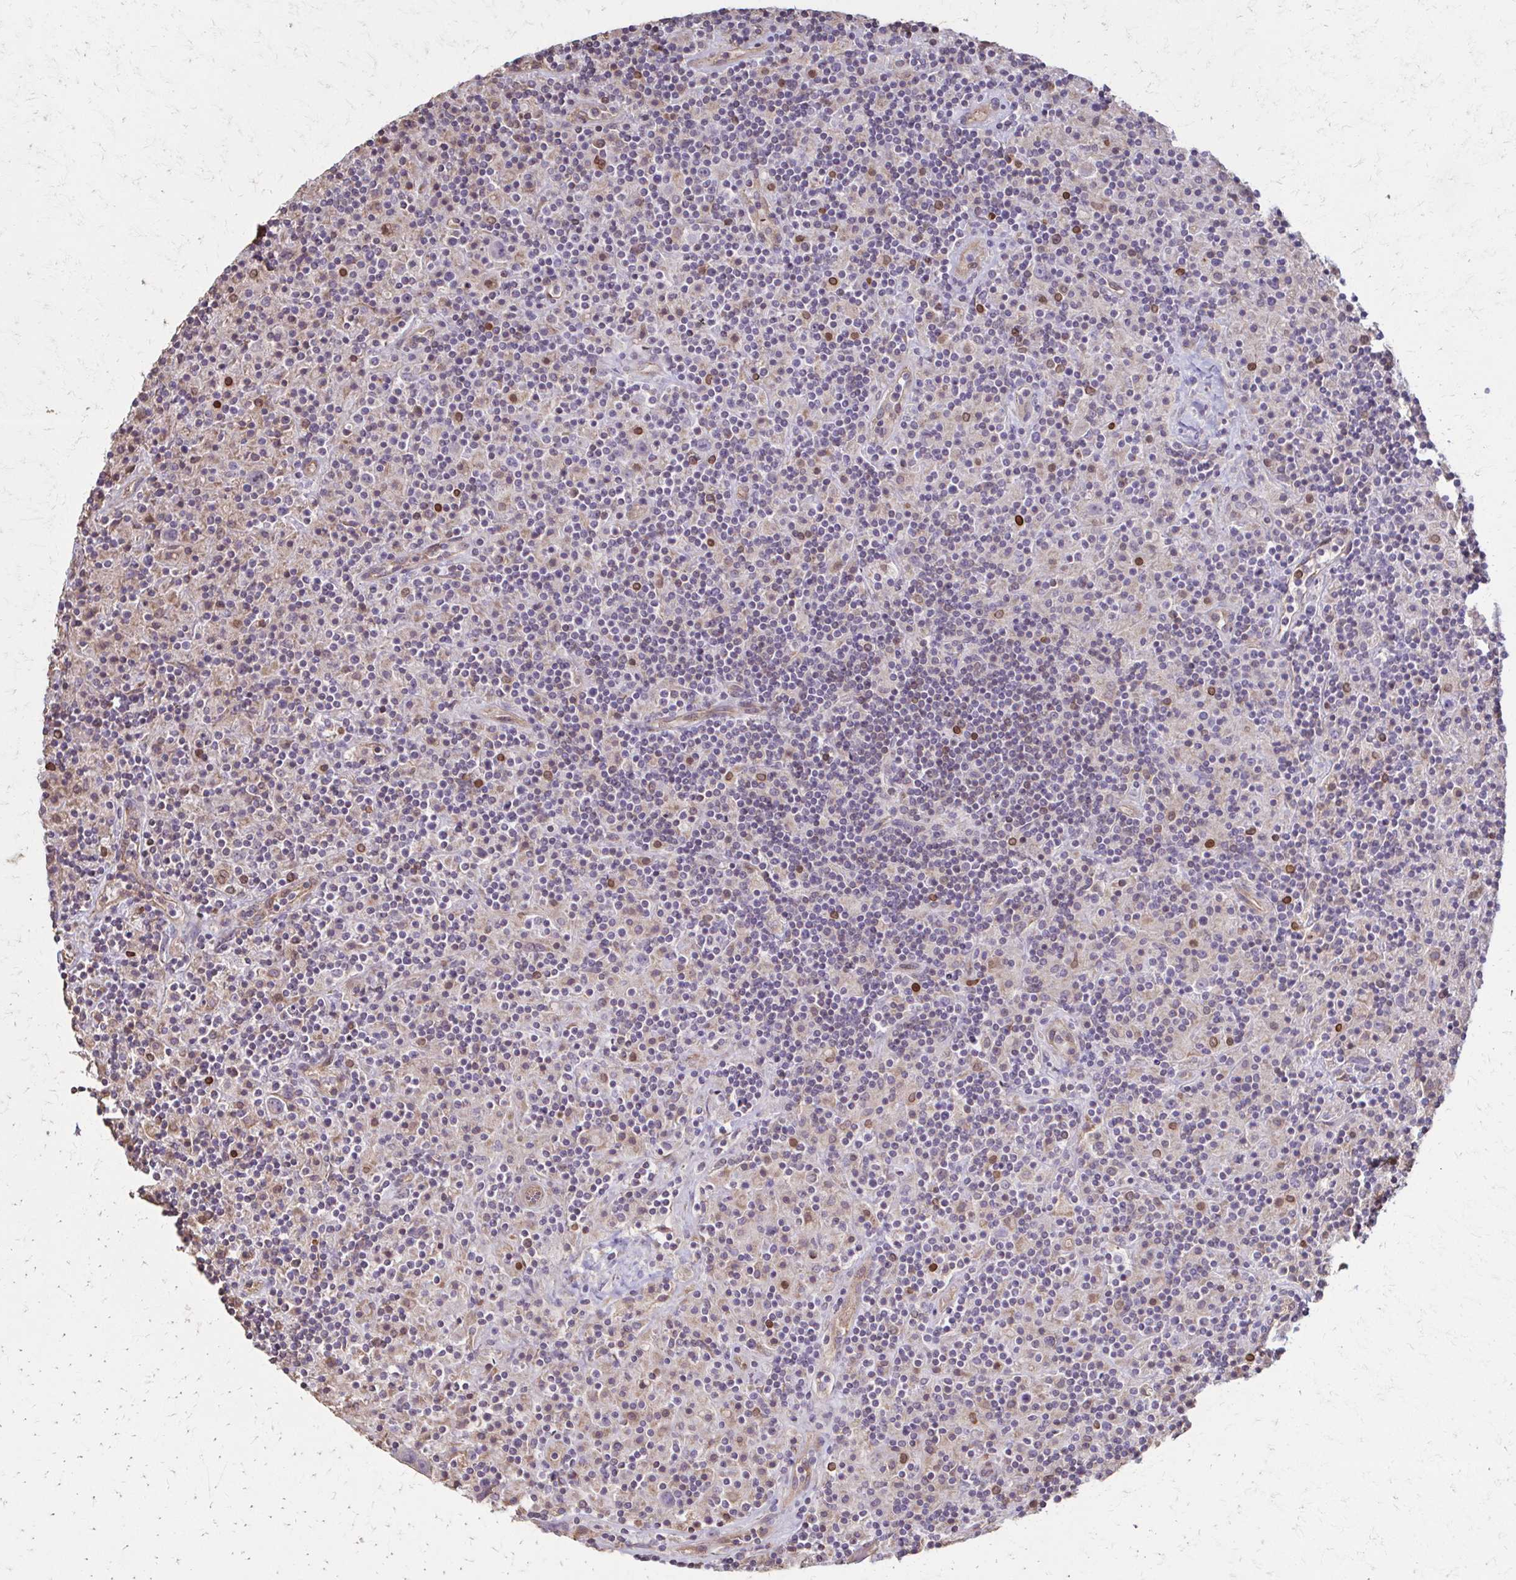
{"staining": {"intensity": "negative", "quantity": "none", "location": "none"}, "tissue": "lymphoma", "cell_type": "Tumor cells", "image_type": "cancer", "snomed": [{"axis": "morphology", "description": "Hodgkin's disease, NOS"}, {"axis": "topography", "description": "Lymph node"}], "caption": "Immunohistochemistry (IHC) of lymphoma demonstrates no expression in tumor cells.", "gene": "IL18BP", "patient": {"sex": "male", "age": 70}}